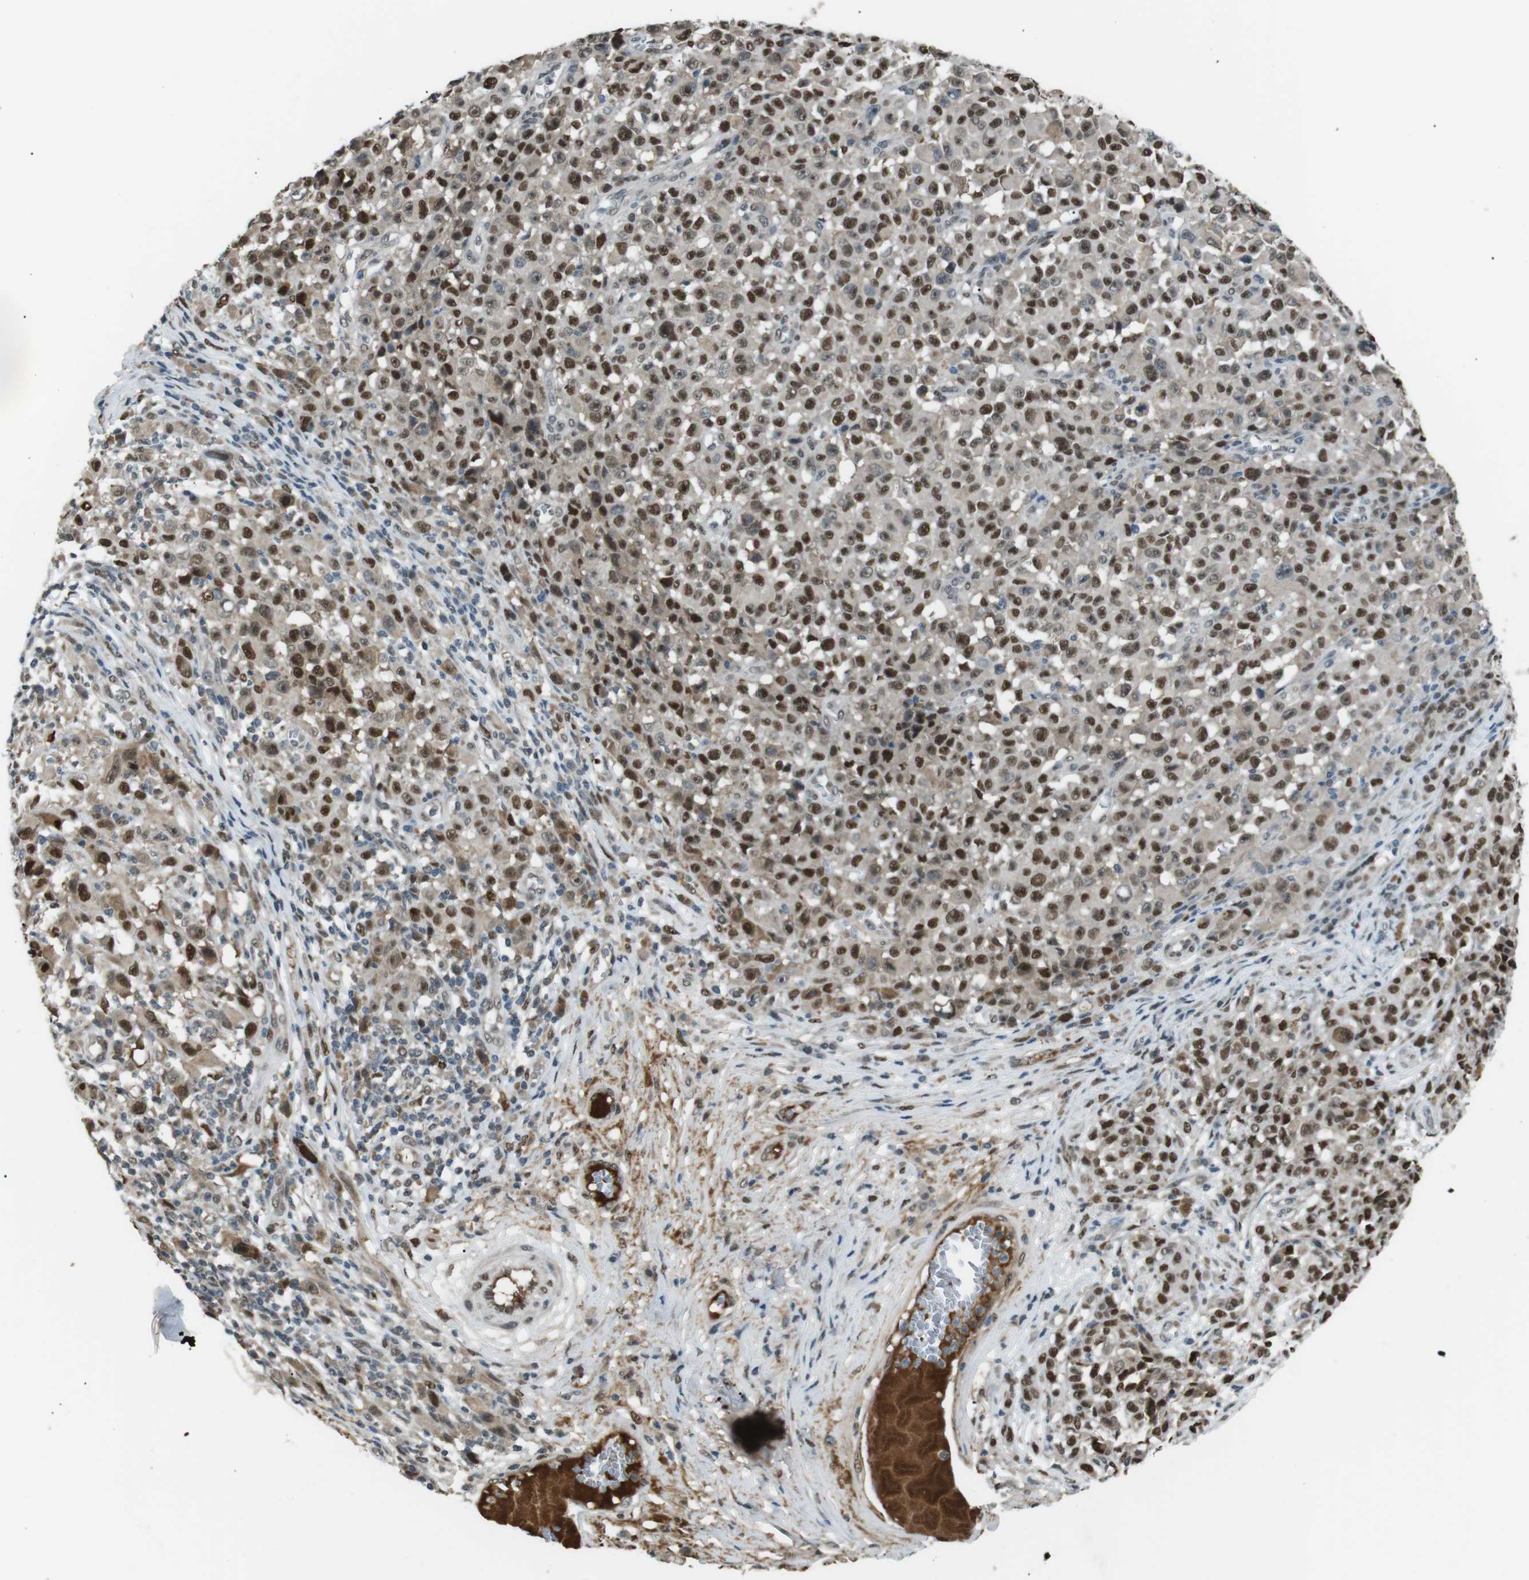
{"staining": {"intensity": "moderate", "quantity": "25%-75%", "location": "nuclear"}, "tissue": "melanoma", "cell_type": "Tumor cells", "image_type": "cancer", "snomed": [{"axis": "morphology", "description": "Malignant melanoma, NOS"}, {"axis": "topography", "description": "Skin"}], "caption": "Immunohistochemical staining of human melanoma exhibits moderate nuclear protein expression in approximately 25%-75% of tumor cells.", "gene": "SRPK2", "patient": {"sex": "female", "age": 82}}